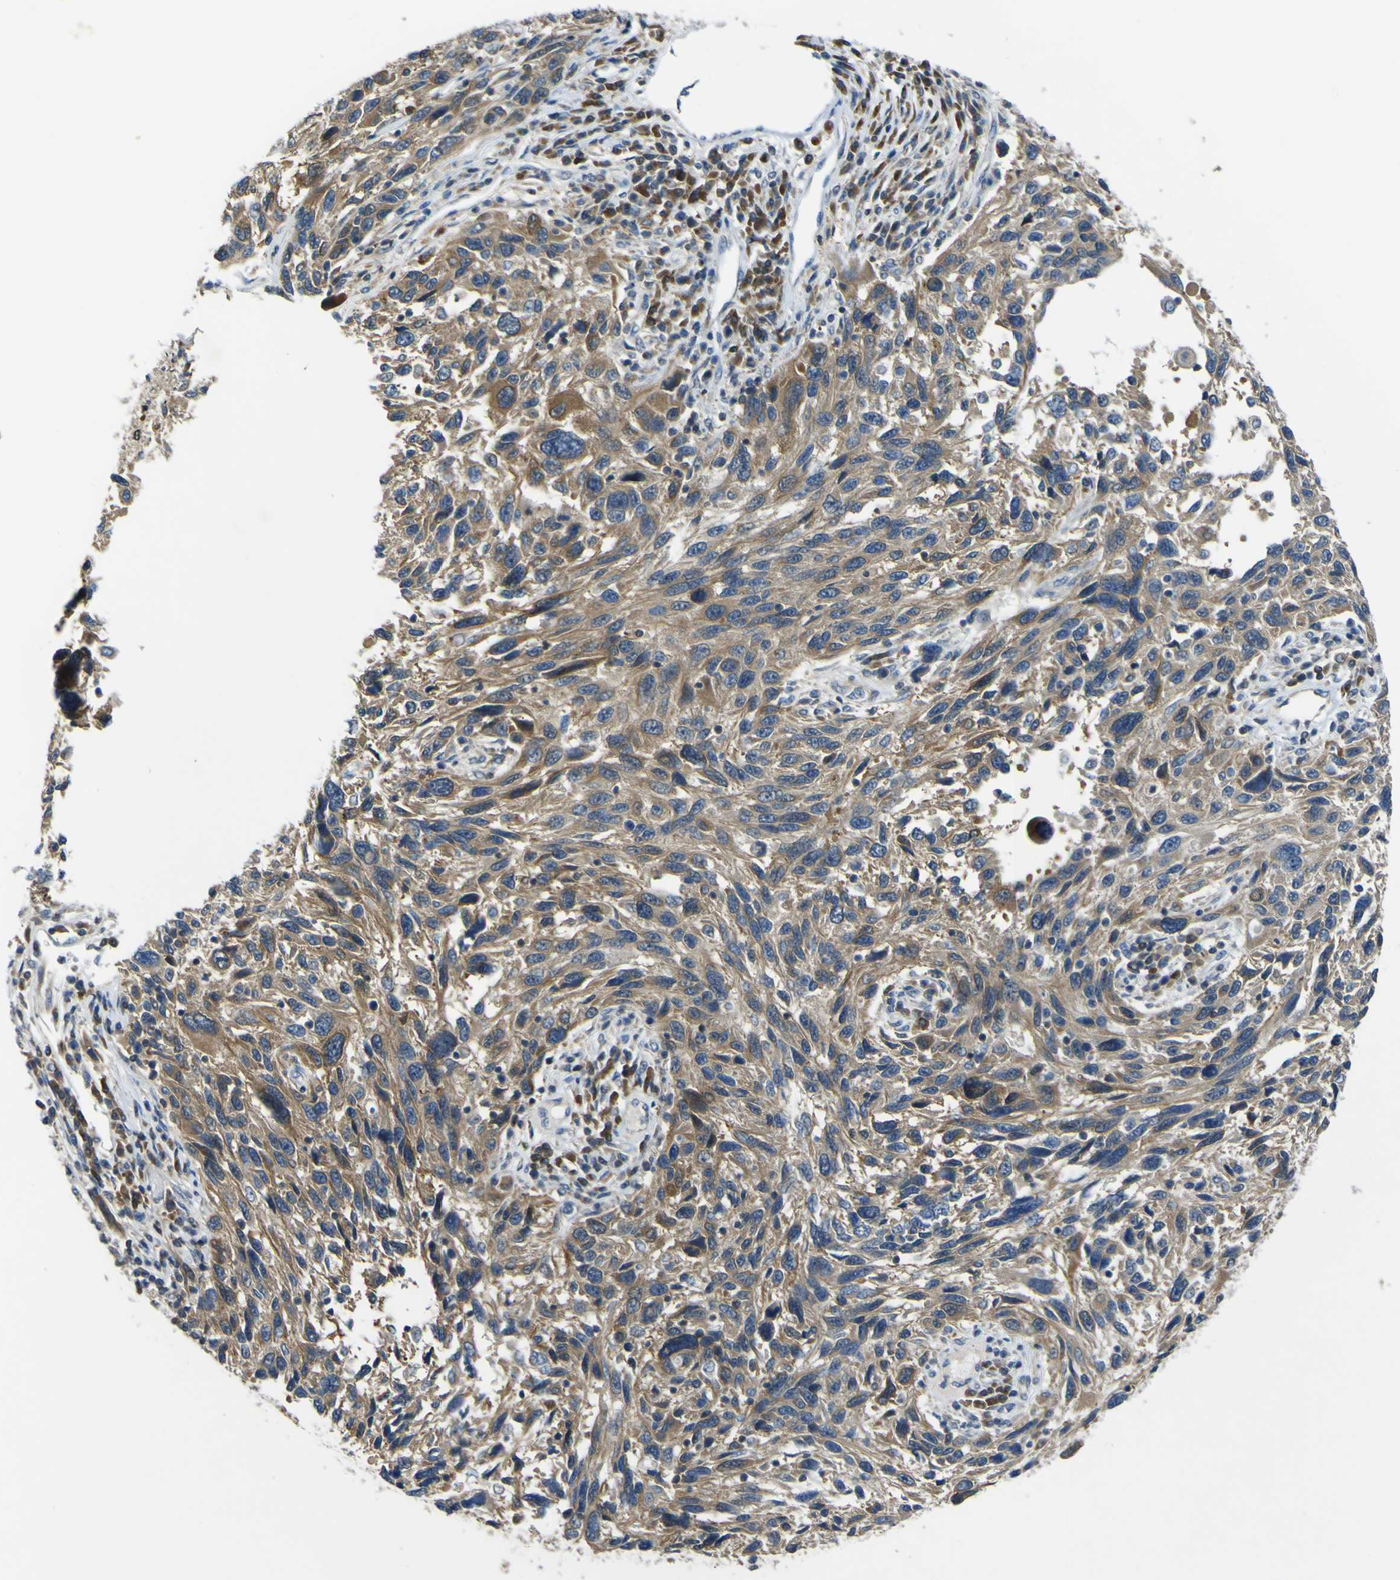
{"staining": {"intensity": "moderate", "quantity": ">75%", "location": "cytoplasmic/membranous"}, "tissue": "melanoma", "cell_type": "Tumor cells", "image_type": "cancer", "snomed": [{"axis": "morphology", "description": "Malignant melanoma, NOS"}, {"axis": "topography", "description": "Skin"}], "caption": "Protein expression analysis of melanoma demonstrates moderate cytoplasmic/membranous staining in about >75% of tumor cells. The staining is performed using DAB brown chromogen to label protein expression. The nuclei are counter-stained blue using hematoxylin.", "gene": "EML2", "patient": {"sex": "male", "age": 53}}